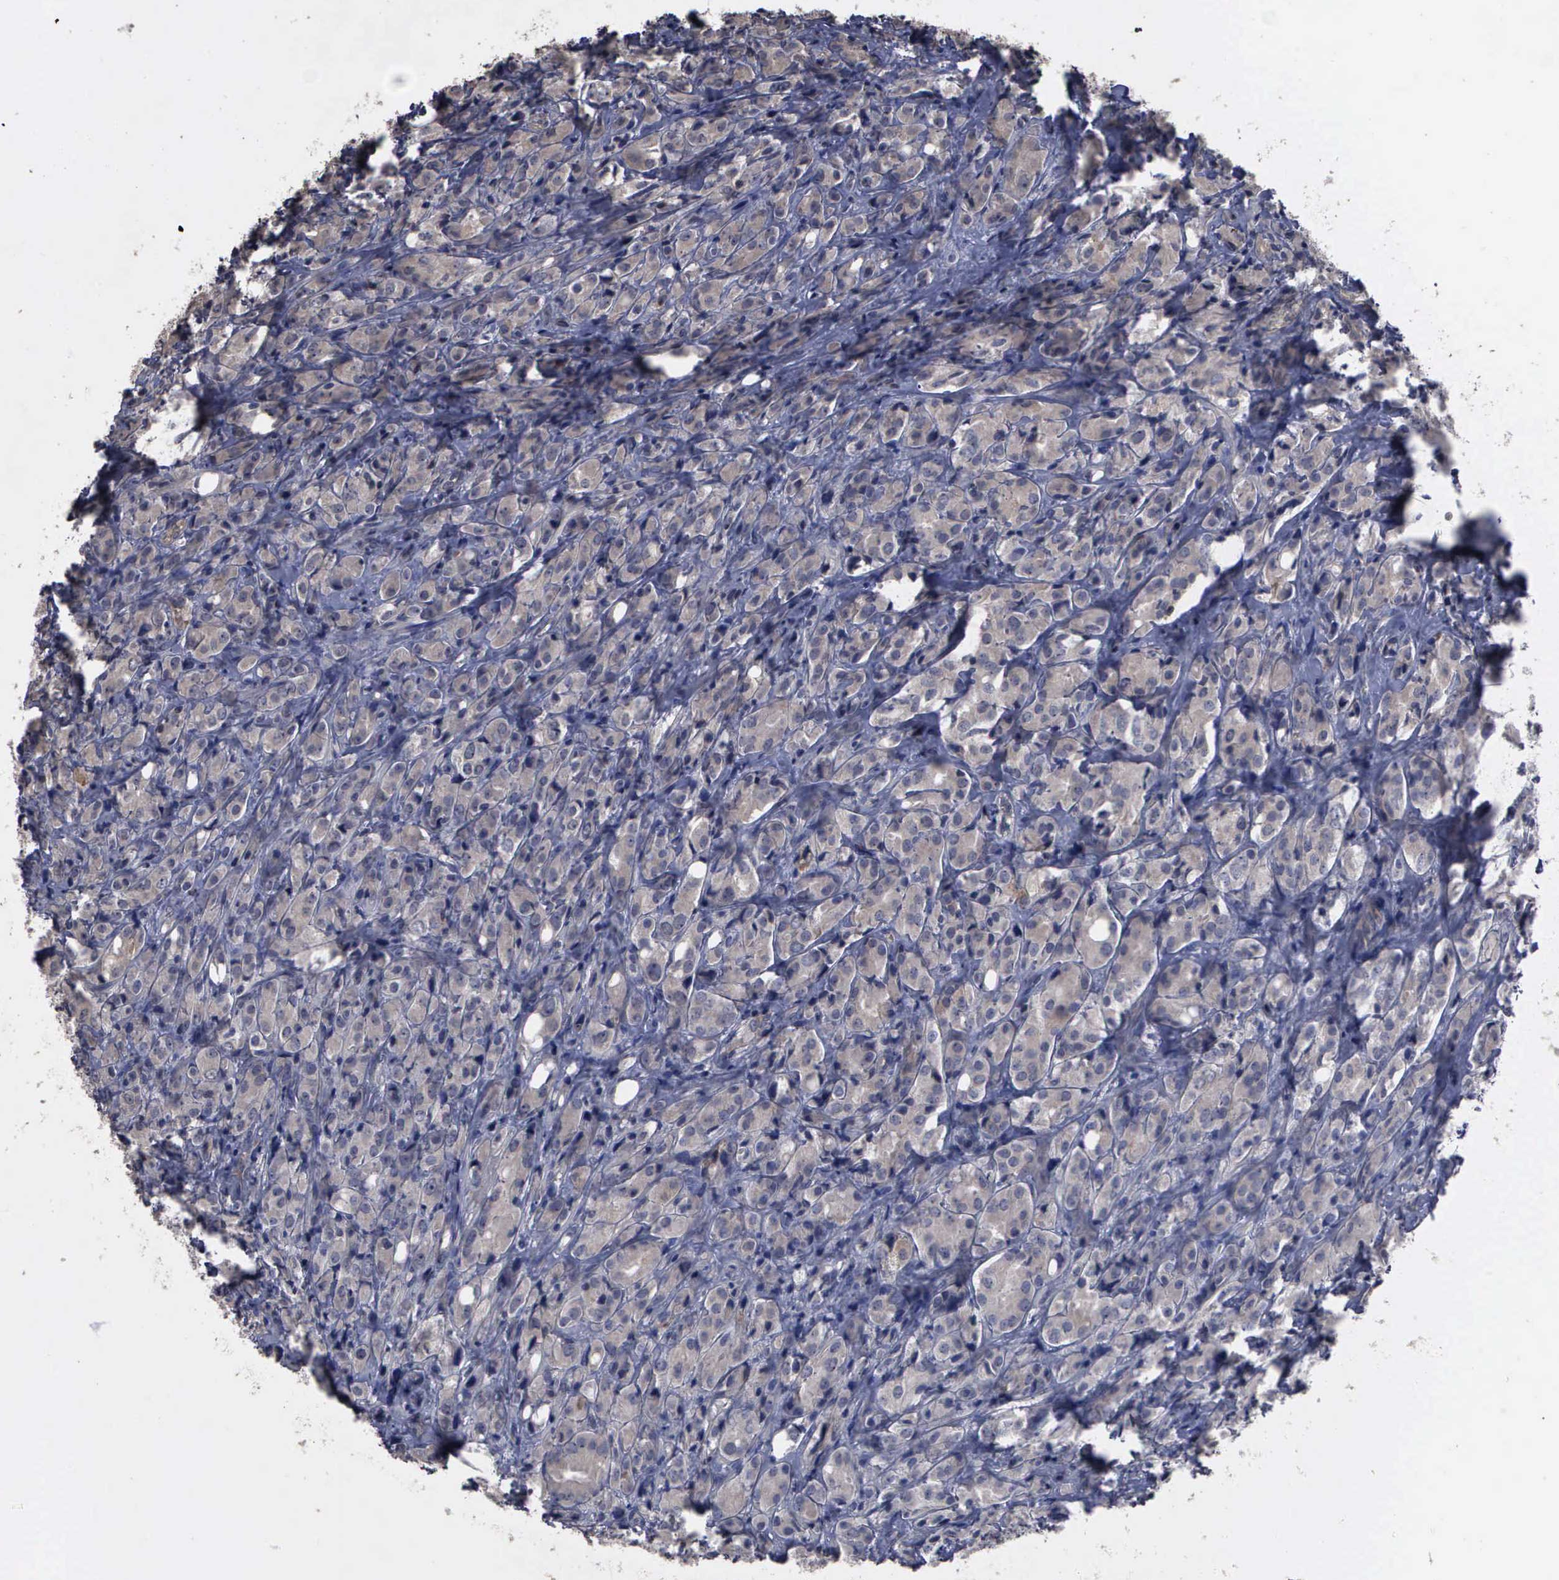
{"staining": {"intensity": "weak", "quantity": "<25%", "location": "cytoplasmic/membranous"}, "tissue": "prostate cancer", "cell_type": "Tumor cells", "image_type": "cancer", "snomed": [{"axis": "morphology", "description": "Adenocarcinoma, High grade"}, {"axis": "topography", "description": "Prostate"}], "caption": "The micrograph exhibits no staining of tumor cells in adenocarcinoma (high-grade) (prostate). The staining is performed using DAB brown chromogen with nuclei counter-stained in using hematoxylin.", "gene": "CRKL", "patient": {"sex": "male", "age": 68}}